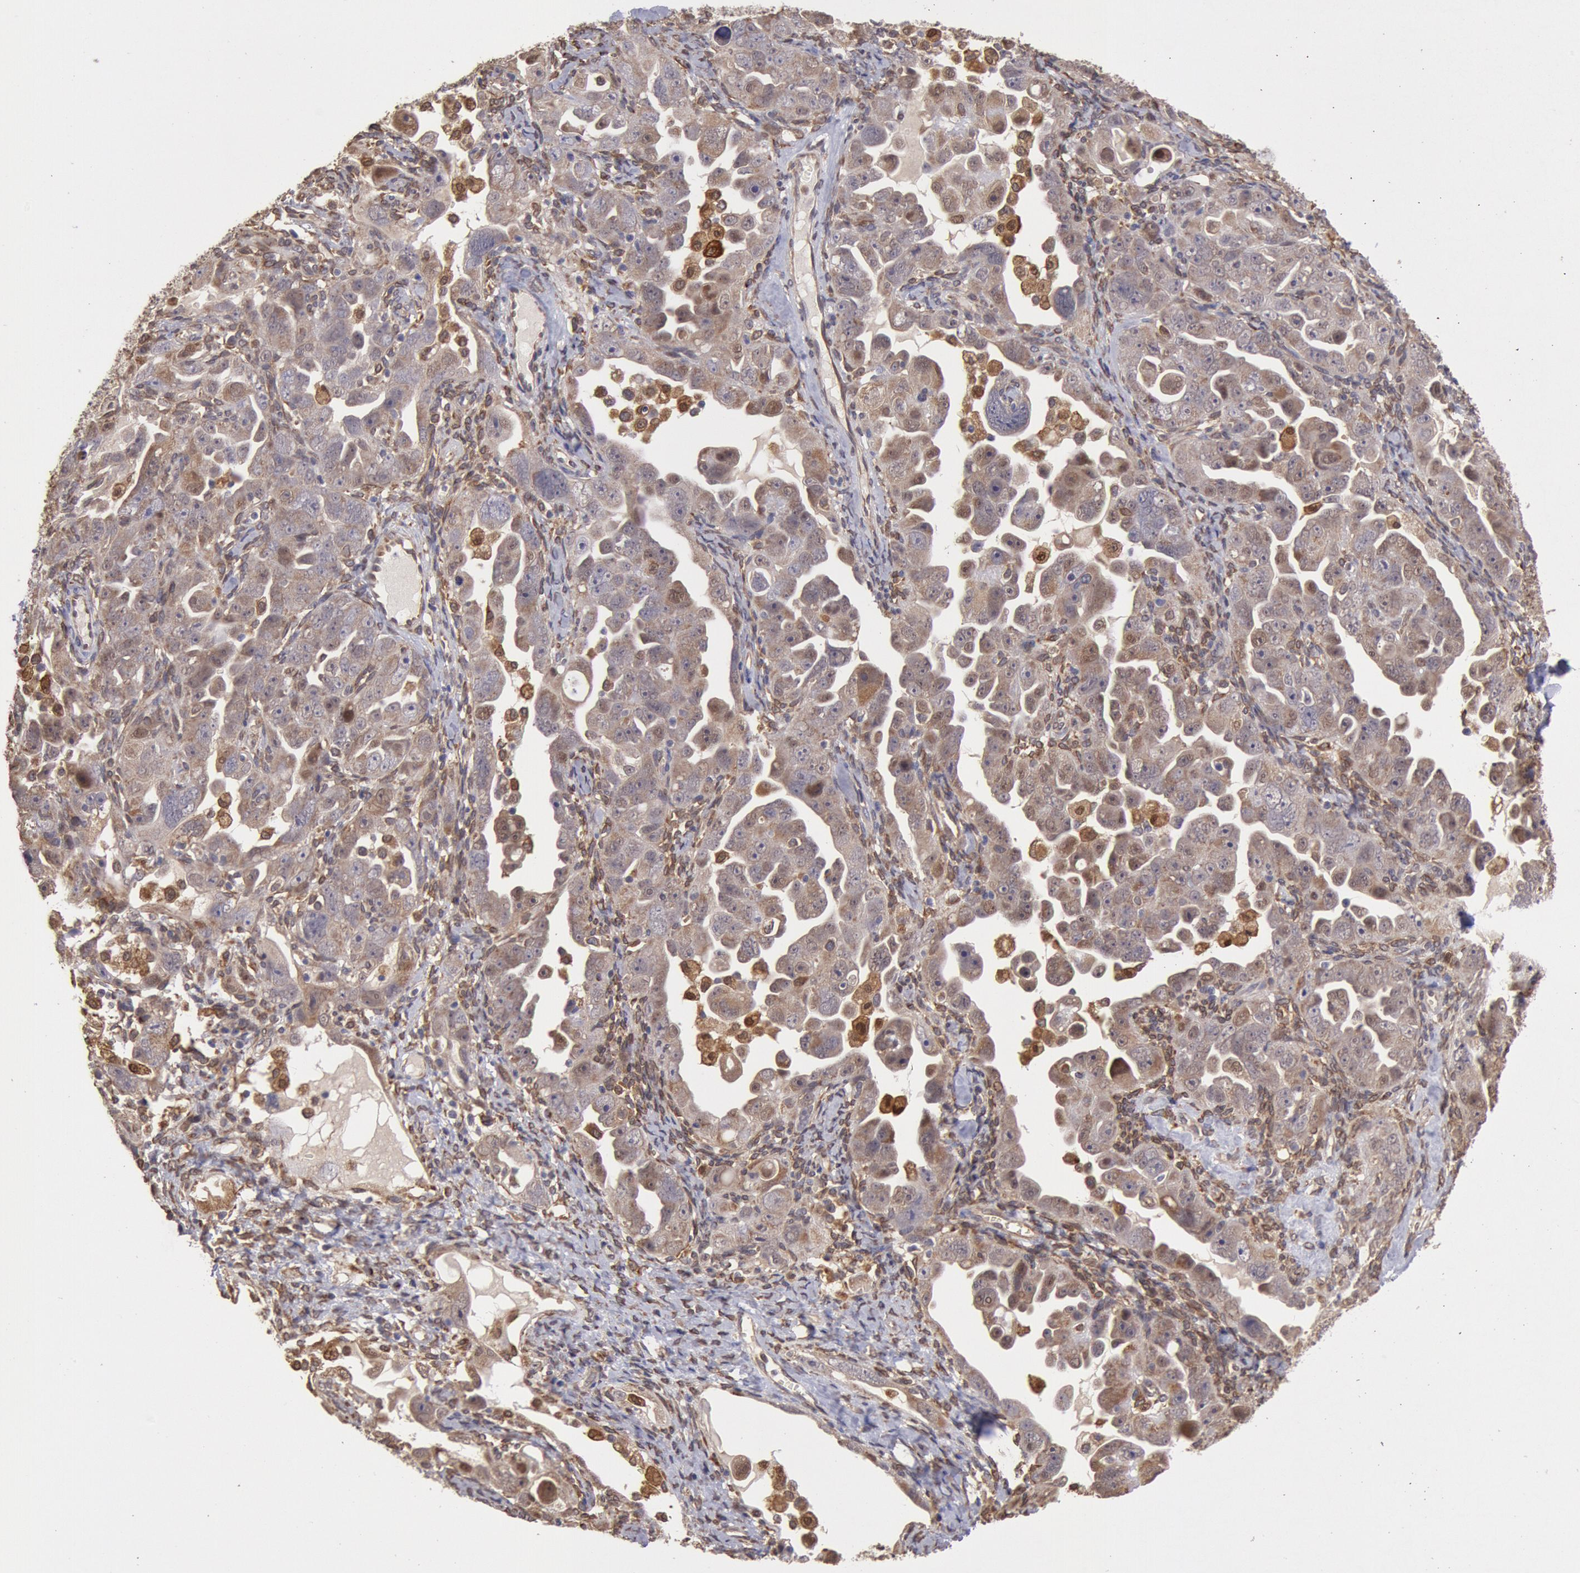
{"staining": {"intensity": "moderate", "quantity": ">75%", "location": "cytoplasmic/membranous"}, "tissue": "ovarian cancer", "cell_type": "Tumor cells", "image_type": "cancer", "snomed": [{"axis": "morphology", "description": "Cystadenocarcinoma, serous, NOS"}, {"axis": "topography", "description": "Ovary"}], "caption": "Protein expression analysis of serous cystadenocarcinoma (ovarian) exhibits moderate cytoplasmic/membranous staining in approximately >75% of tumor cells.", "gene": "COMT", "patient": {"sex": "female", "age": 66}}